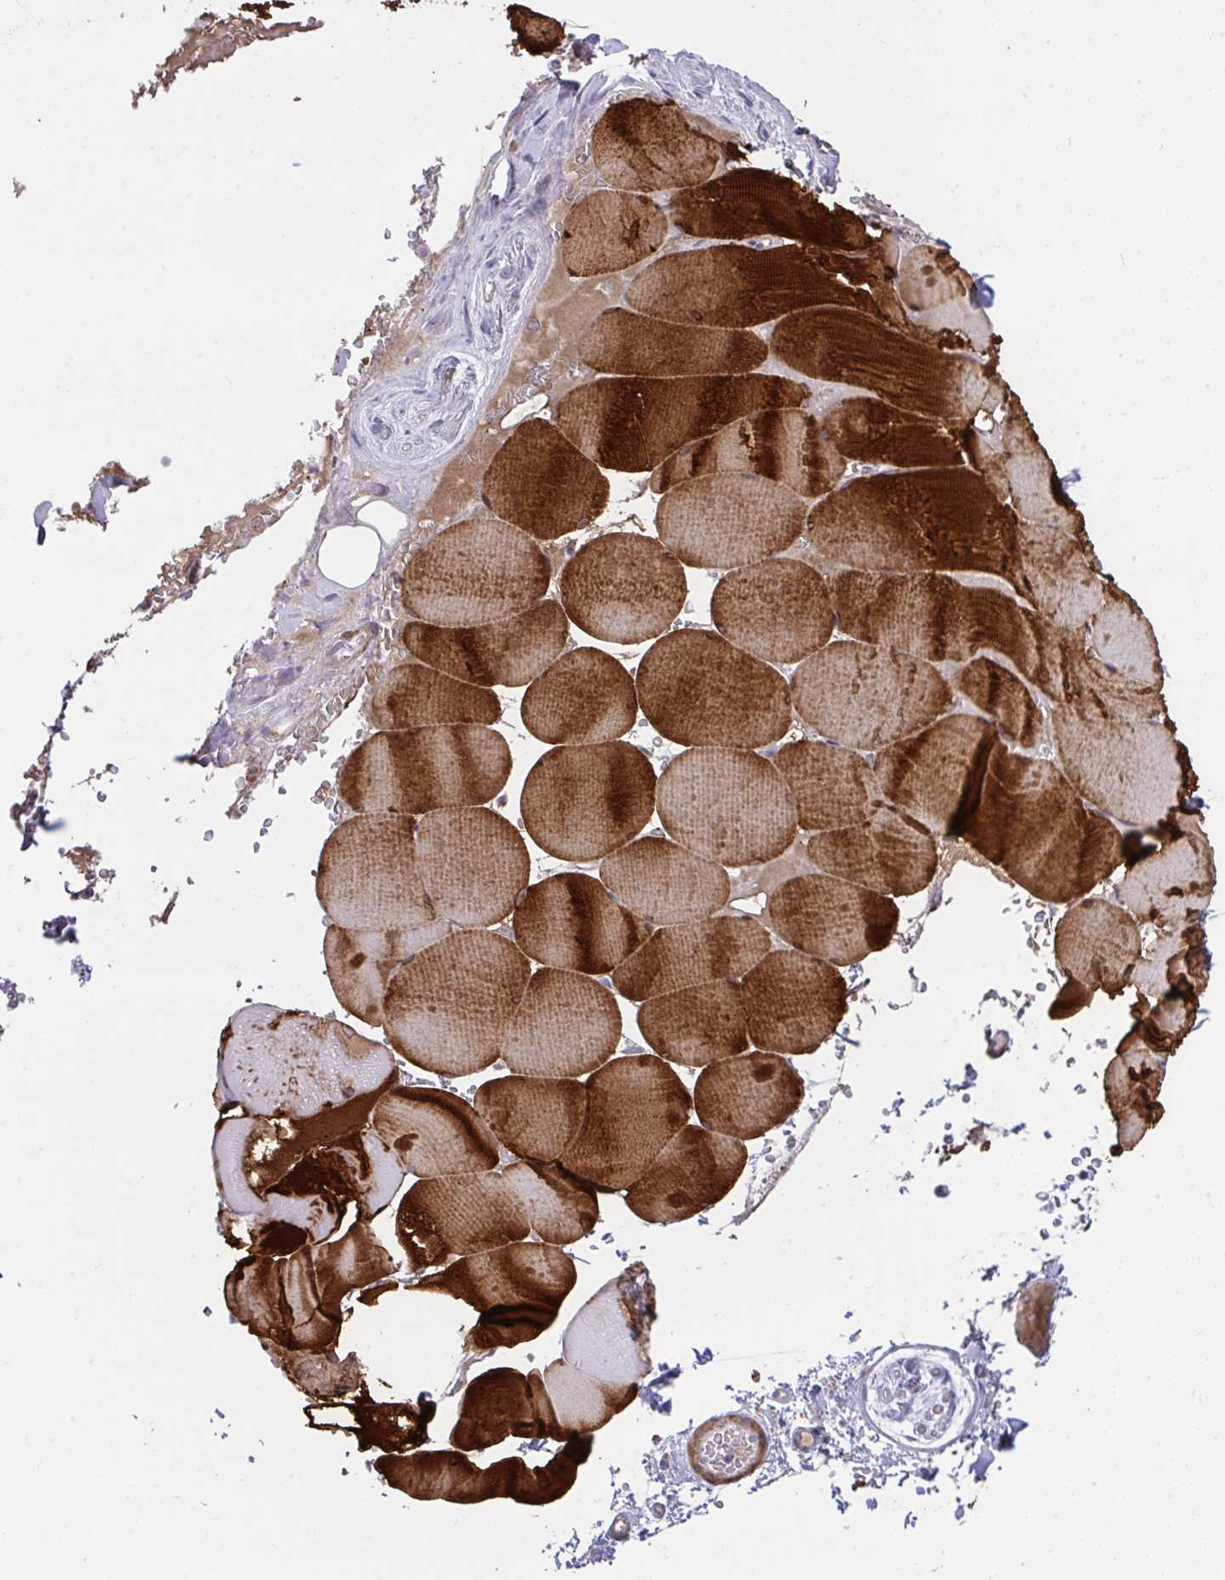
{"staining": {"intensity": "strong", "quantity": ">75%", "location": "cytoplasmic/membranous"}, "tissue": "skeletal muscle", "cell_type": "Myocytes", "image_type": "normal", "snomed": [{"axis": "morphology", "description": "Normal tissue, NOS"}, {"axis": "topography", "description": "Skeletal muscle"}, {"axis": "topography", "description": "Head-Neck"}], "caption": "Skeletal muscle stained with immunohistochemistry (IHC) reveals strong cytoplasmic/membranous positivity in about >75% of myocytes. (Brightfield microscopy of DAB IHC at high magnification).", "gene": "PIGZ", "patient": {"sex": "male", "age": 66}}